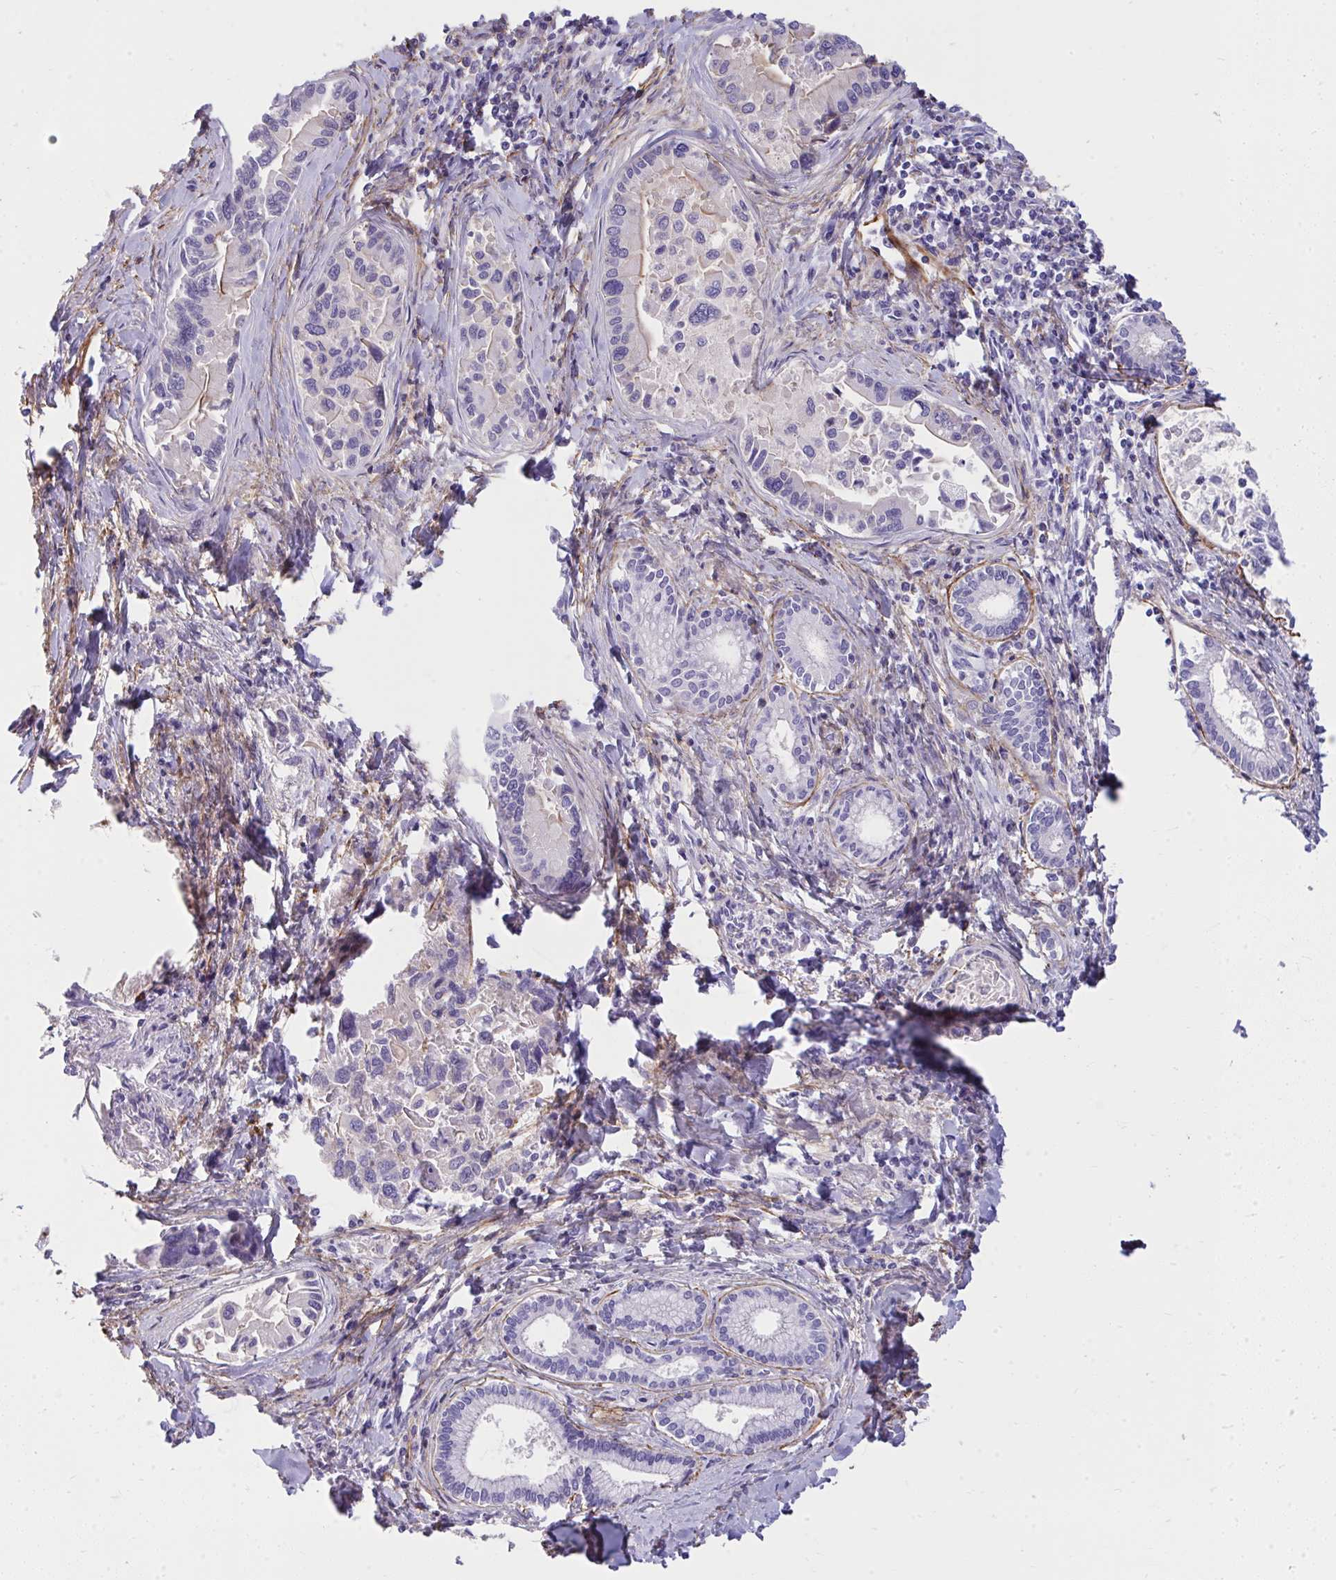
{"staining": {"intensity": "negative", "quantity": "none", "location": "none"}, "tissue": "liver cancer", "cell_type": "Tumor cells", "image_type": "cancer", "snomed": [{"axis": "morphology", "description": "Cholangiocarcinoma"}, {"axis": "topography", "description": "Liver"}], "caption": "This is an IHC micrograph of human liver cancer (cholangiocarcinoma). There is no staining in tumor cells.", "gene": "PIGZ", "patient": {"sex": "male", "age": 66}}